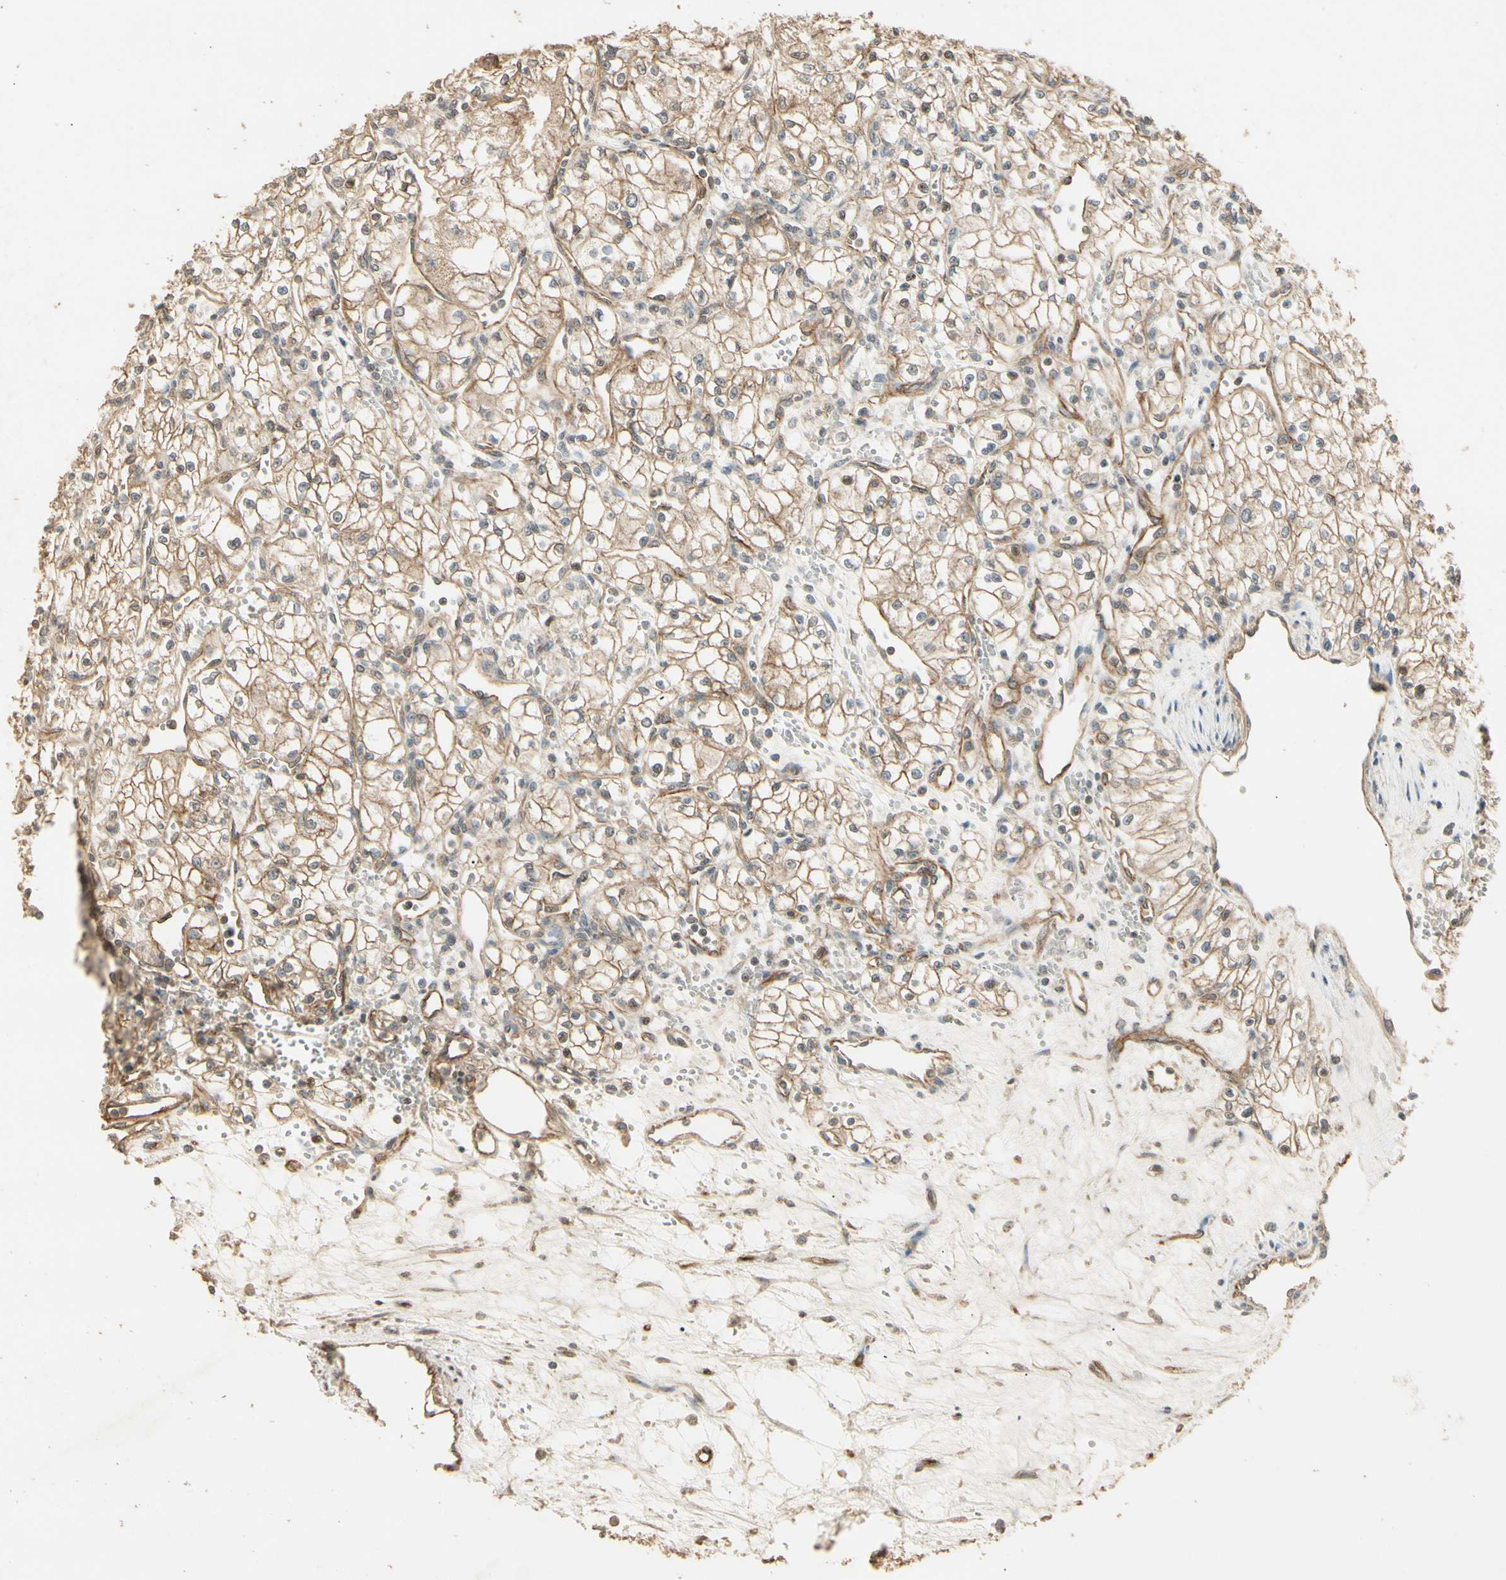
{"staining": {"intensity": "weak", "quantity": ">75%", "location": "cytoplasmic/membranous"}, "tissue": "renal cancer", "cell_type": "Tumor cells", "image_type": "cancer", "snomed": [{"axis": "morphology", "description": "Normal tissue, NOS"}, {"axis": "morphology", "description": "Adenocarcinoma, NOS"}, {"axis": "topography", "description": "Kidney"}], "caption": "A photomicrograph of renal adenocarcinoma stained for a protein demonstrates weak cytoplasmic/membranous brown staining in tumor cells. Nuclei are stained in blue.", "gene": "RNF180", "patient": {"sex": "male", "age": 59}}